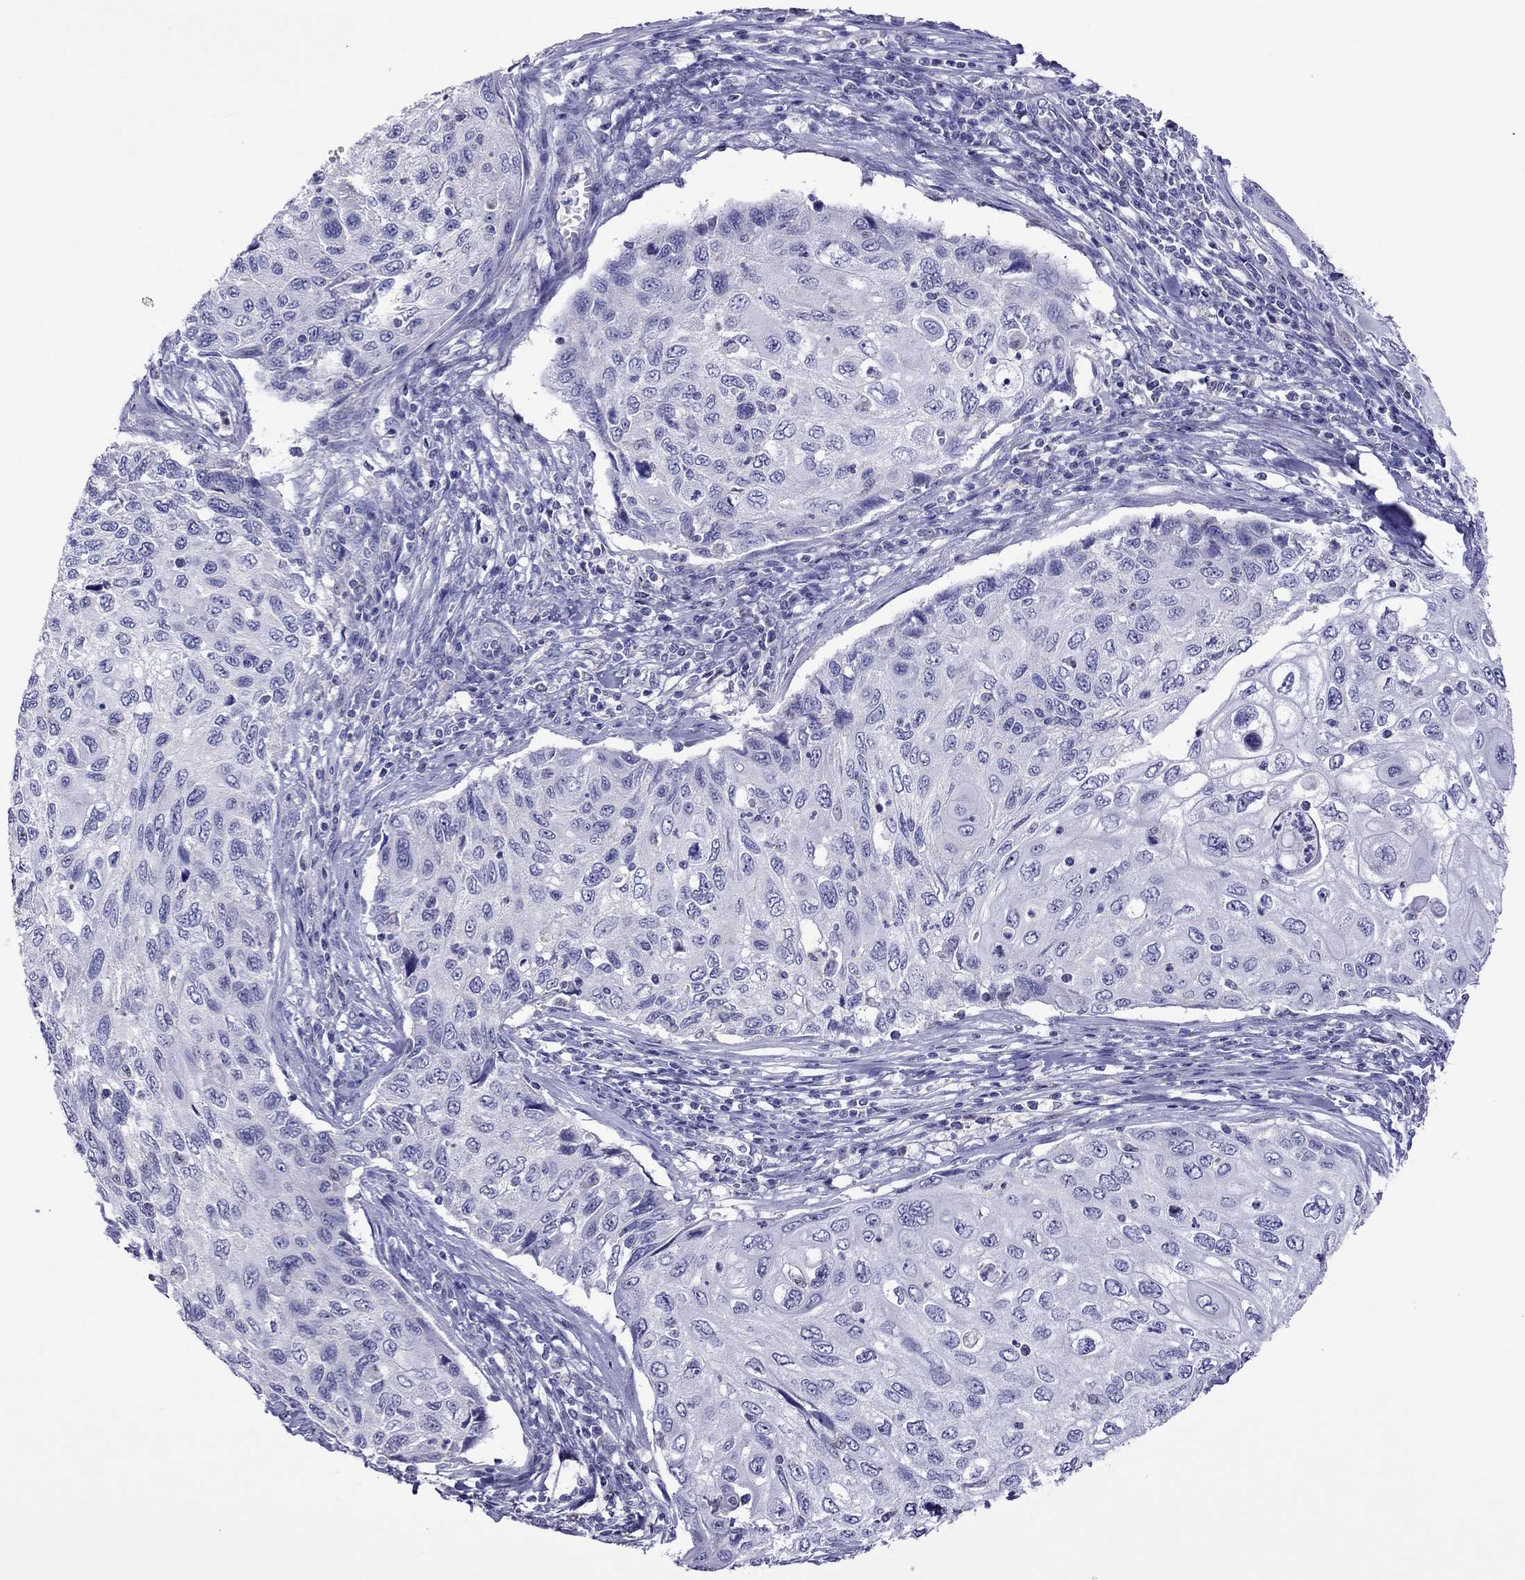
{"staining": {"intensity": "negative", "quantity": "none", "location": "none"}, "tissue": "cervical cancer", "cell_type": "Tumor cells", "image_type": "cancer", "snomed": [{"axis": "morphology", "description": "Squamous cell carcinoma, NOS"}, {"axis": "topography", "description": "Cervix"}], "caption": "Tumor cells are negative for protein expression in human cervical cancer (squamous cell carcinoma).", "gene": "MPZ", "patient": {"sex": "female", "age": 70}}